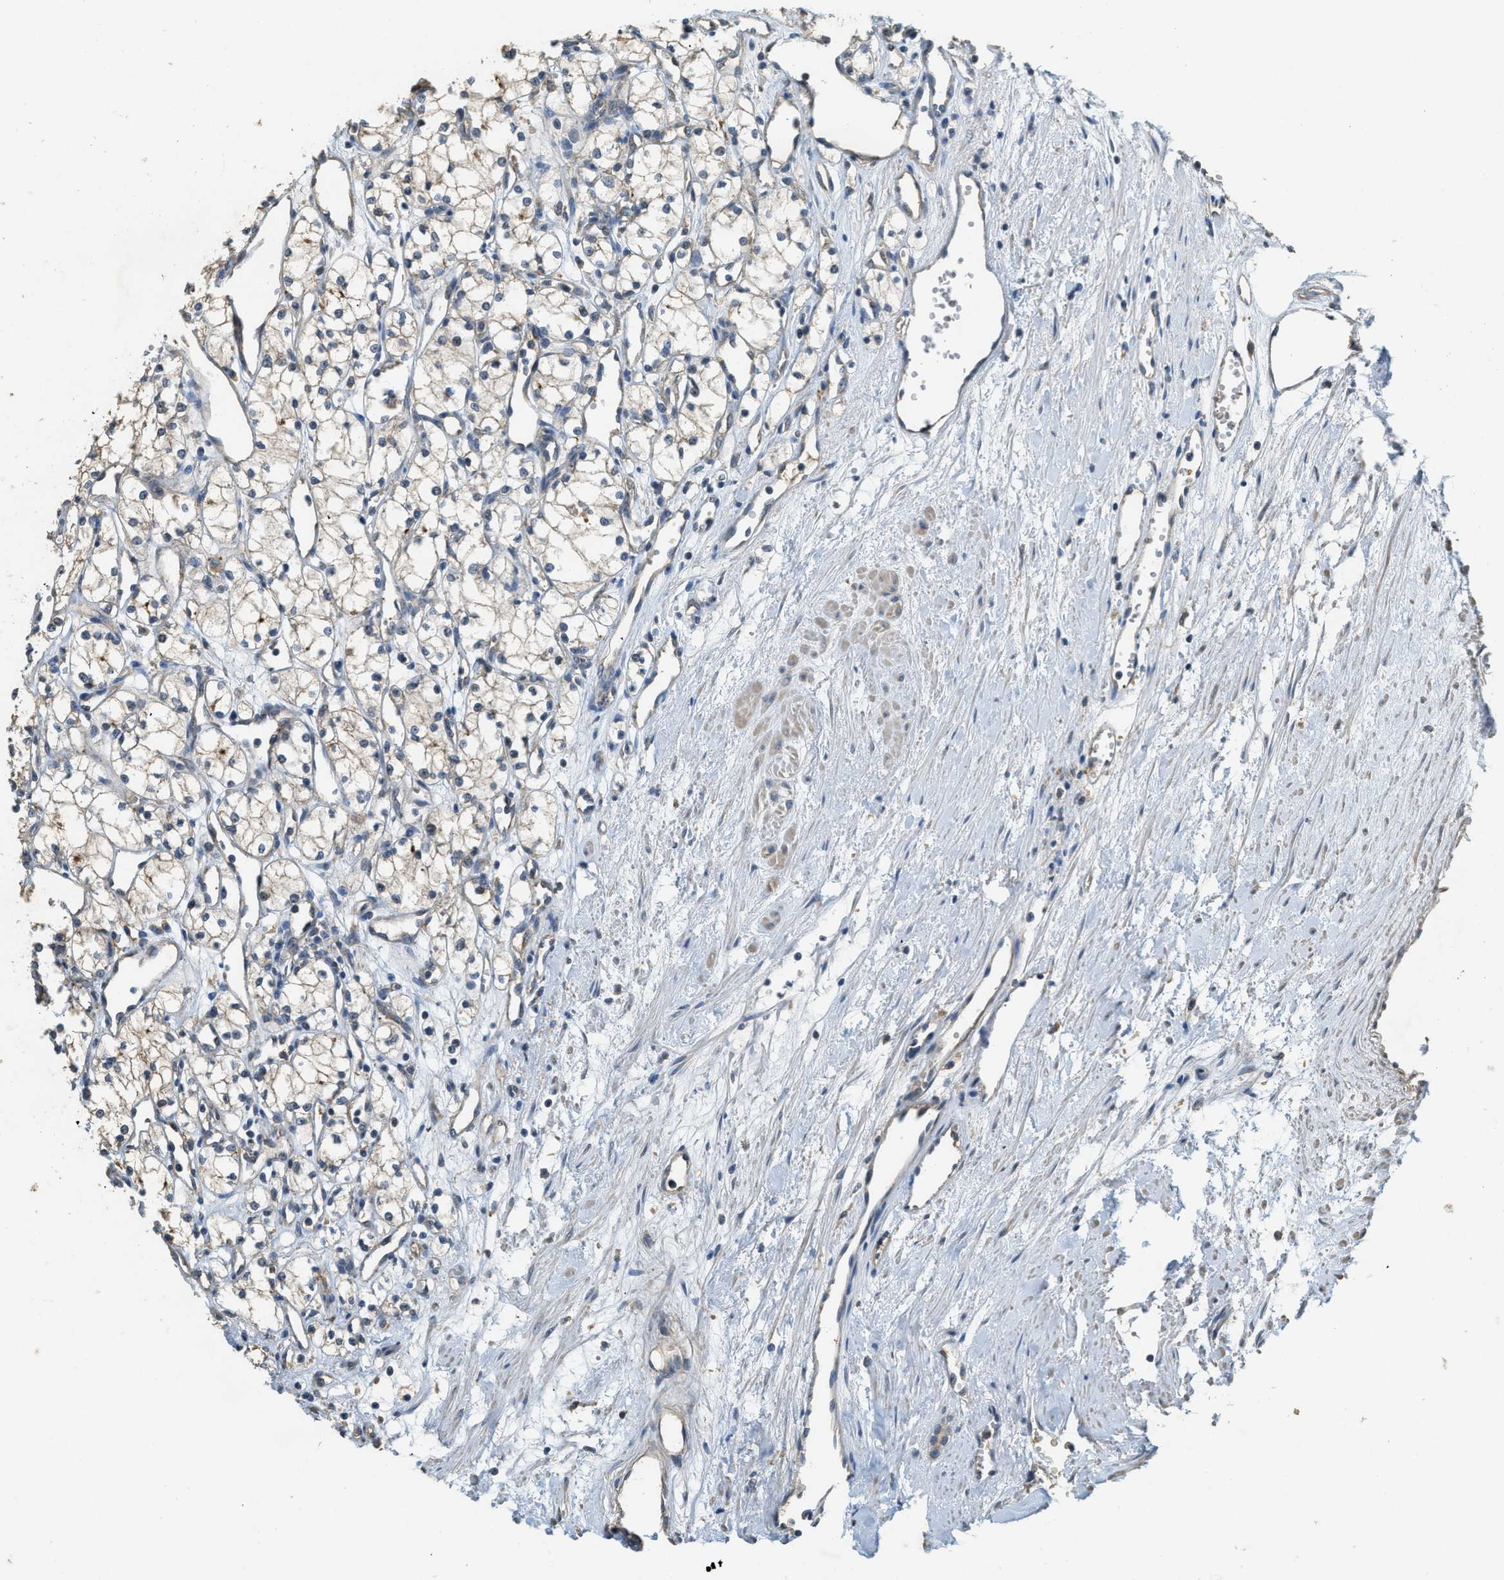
{"staining": {"intensity": "negative", "quantity": "none", "location": "none"}, "tissue": "renal cancer", "cell_type": "Tumor cells", "image_type": "cancer", "snomed": [{"axis": "morphology", "description": "Adenocarcinoma, NOS"}, {"axis": "topography", "description": "Kidney"}], "caption": "Immunohistochemical staining of human renal adenocarcinoma displays no significant staining in tumor cells.", "gene": "CFLAR", "patient": {"sex": "male", "age": 59}}